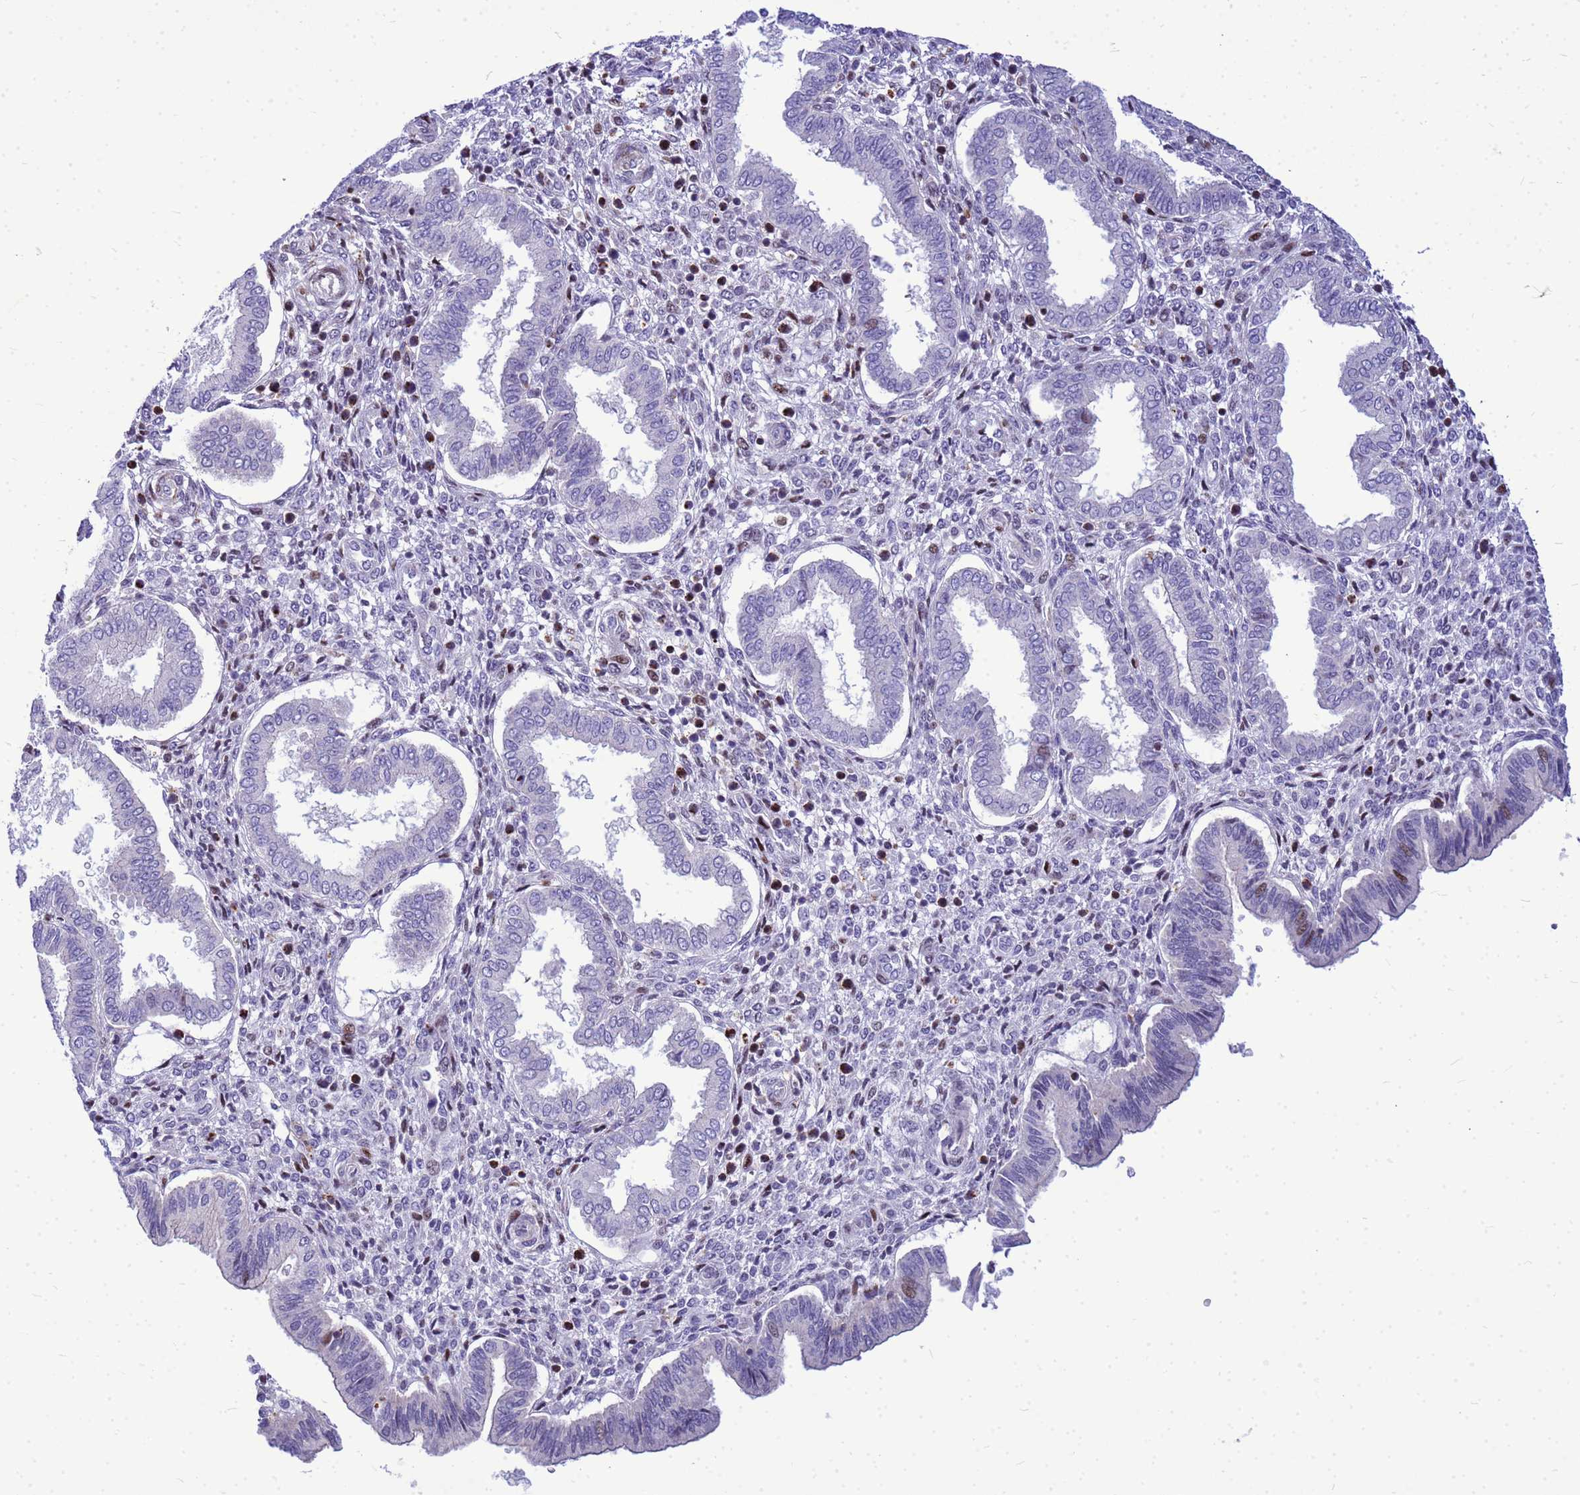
{"staining": {"intensity": "negative", "quantity": "none", "location": "none"}, "tissue": "endometrium", "cell_type": "Cells in endometrial stroma", "image_type": "normal", "snomed": [{"axis": "morphology", "description": "Normal tissue, NOS"}, {"axis": "topography", "description": "Endometrium"}], "caption": "There is no significant expression in cells in endometrial stroma of endometrium. (DAB (3,3'-diaminobenzidine) immunohistochemistry visualized using brightfield microscopy, high magnification).", "gene": "ADAMTS7", "patient": {"sex": "female", "age": 24}}